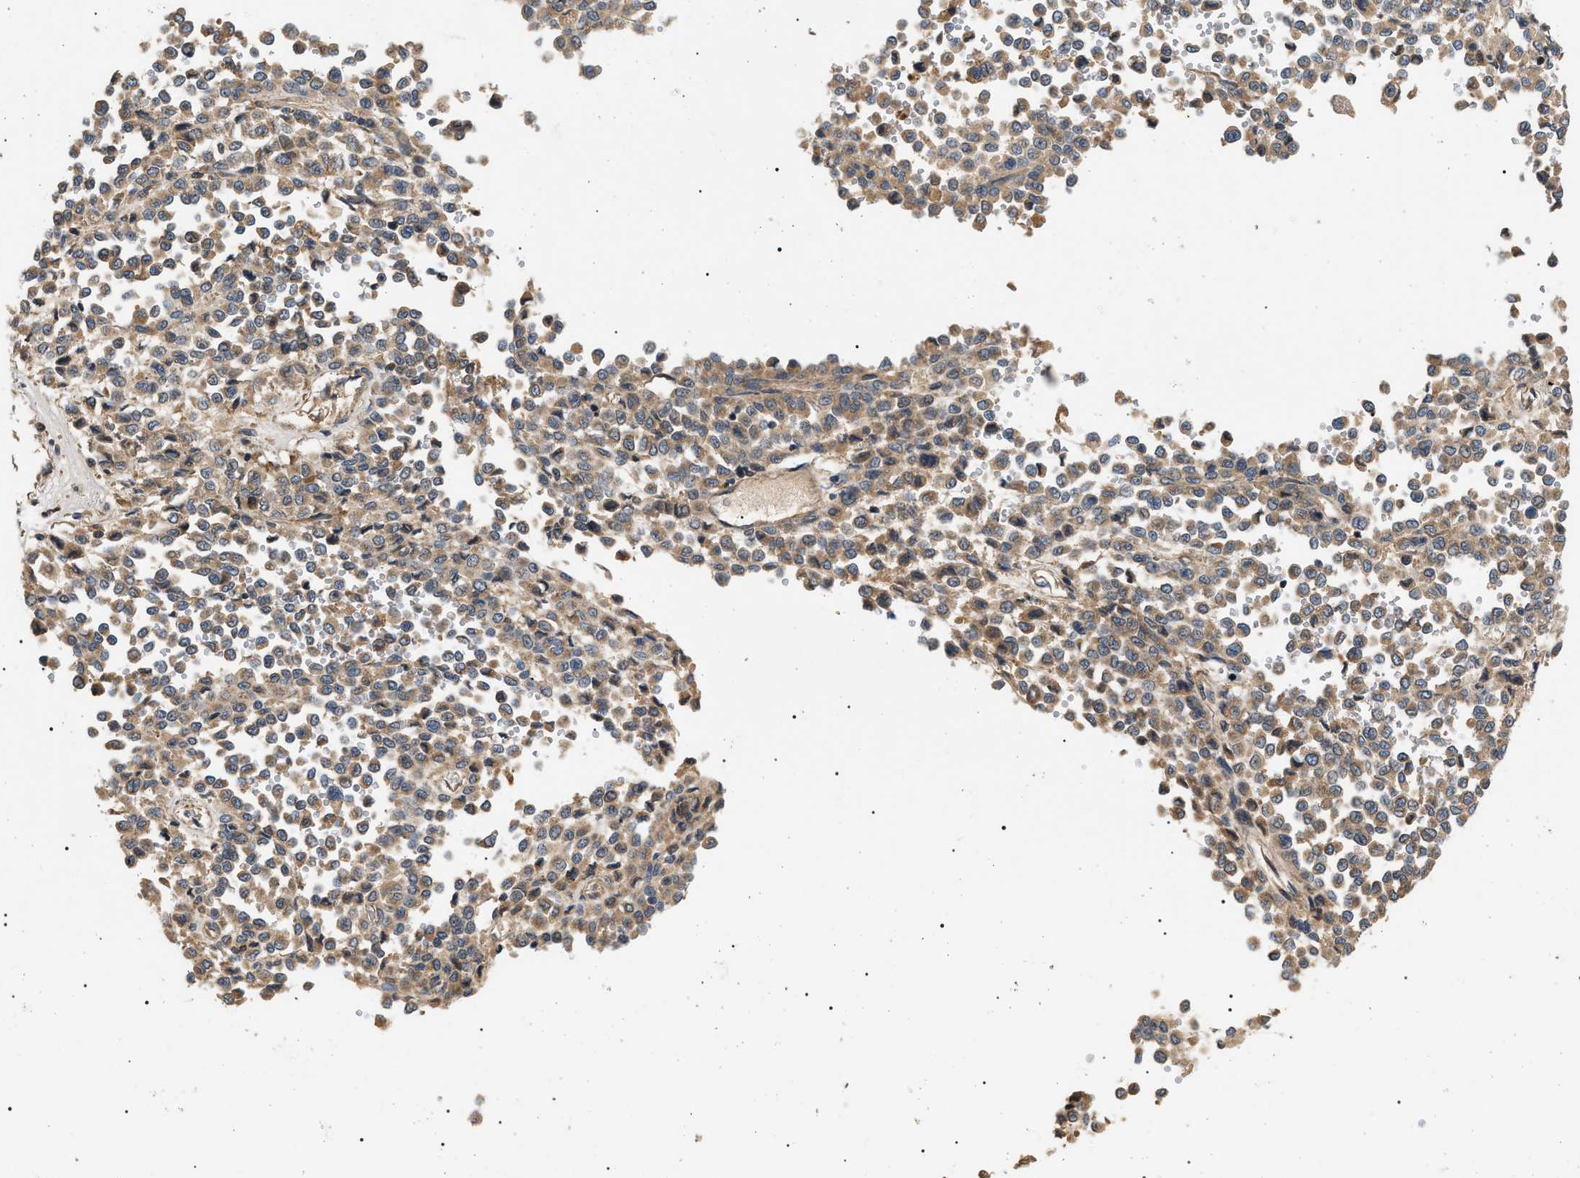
{"staining": {"intensity": "moderate", "quantity": ">75%", "location": "cytoplasmic/membranous"}, "tissue": "melanoma", "cell_type": "Tumor cells", "image_type": "cancer", "snomed": [{"axis": "morphology", "description": "Malignant melanoma, Metastatic site"}, {"axis": "topography", "description": "Pancreas"}], "caption": "Protein staining by immunohistochemistry reveals moderate cytoplasmic/membranous expression in approximately >75% of tumor cells in melanoma.", "gene": "PPM1B", "patient": {"sex": "female", "age": 30}}